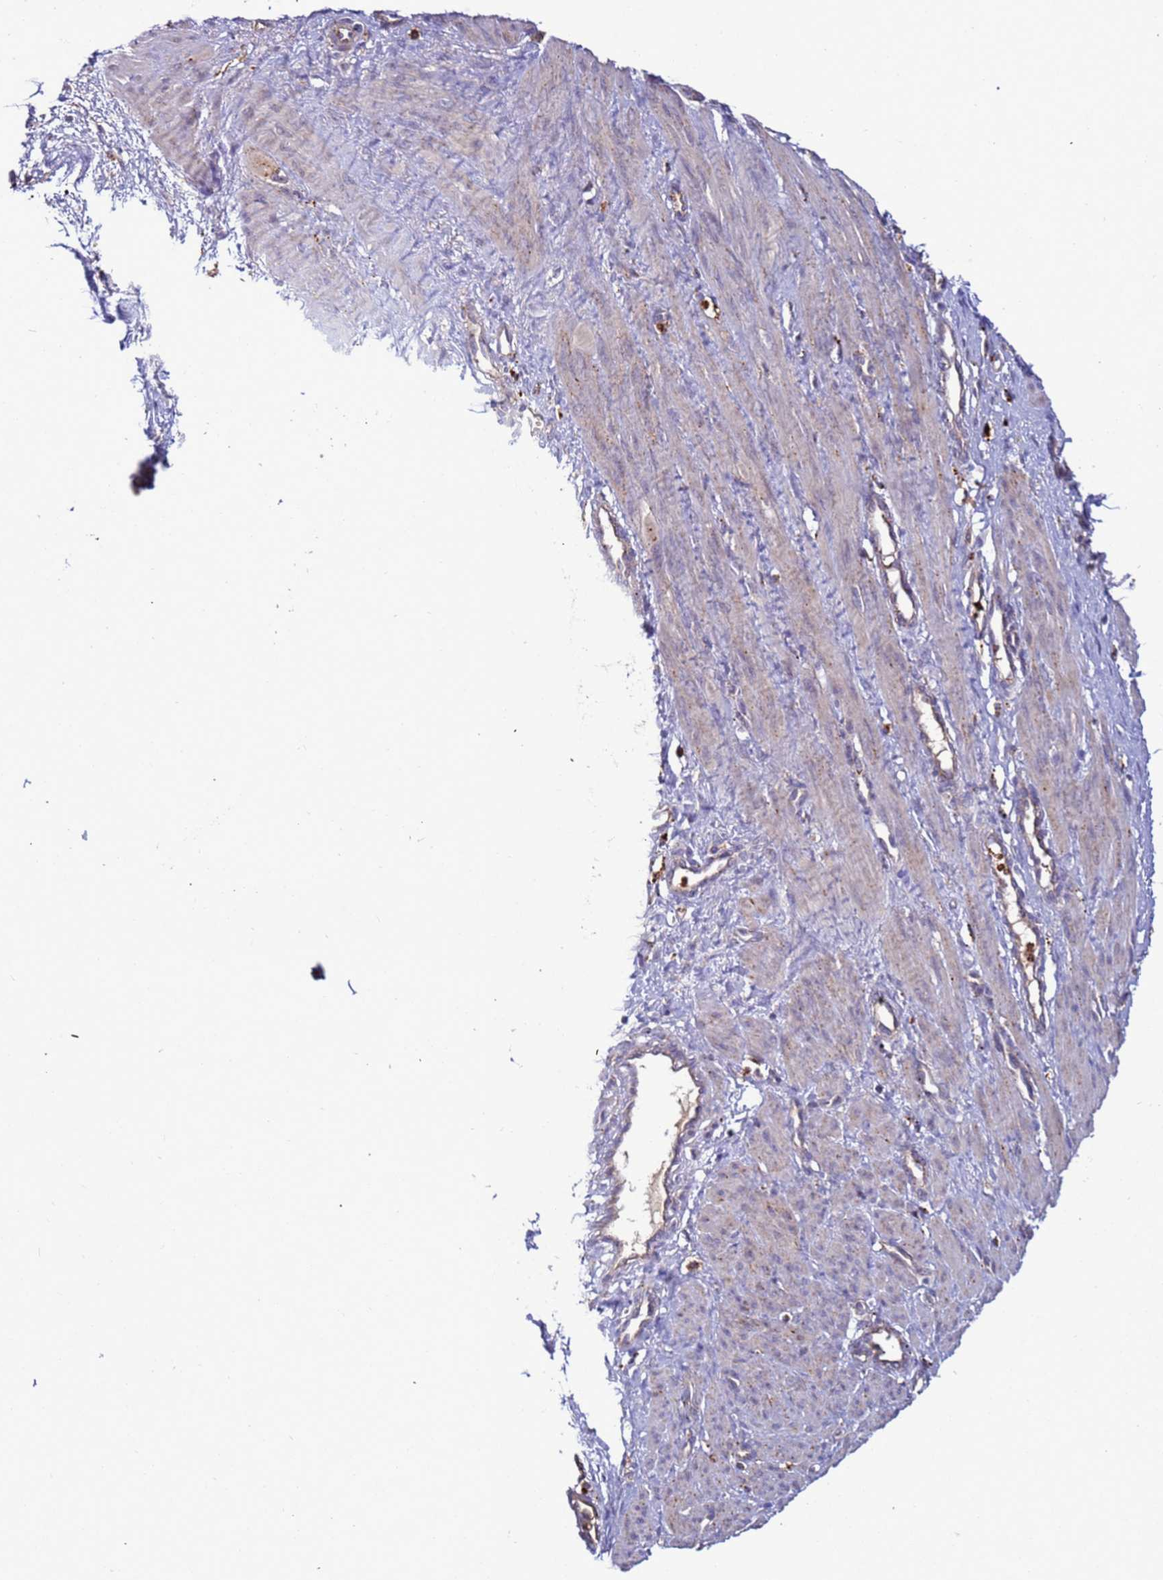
{"staining": {"intensity": "weak", "quantity": "25%-75%", "location": "cytoplasmic/membranous"}, "tissue": "smooth muscle", "cell_type": "Smooth muscle cells", "image_type": "normal", "snomed": [{"axis": "morphology", "description": "Normal tissue, NOS"}, {"axis": "topography", "description": "Endometrium"}], "caption": "Smooth muscle cells exhibit low levels of weak cytoplasmic/membranous positivity in approximately 25%-75% of cells in normal human smooth muscle. (DAB (3,3'-diaminobenzidine) IHC with brightfield microscopy, high magnification).", "gene": "VPS36", "patient": {"sex": "female", "age": 33}}